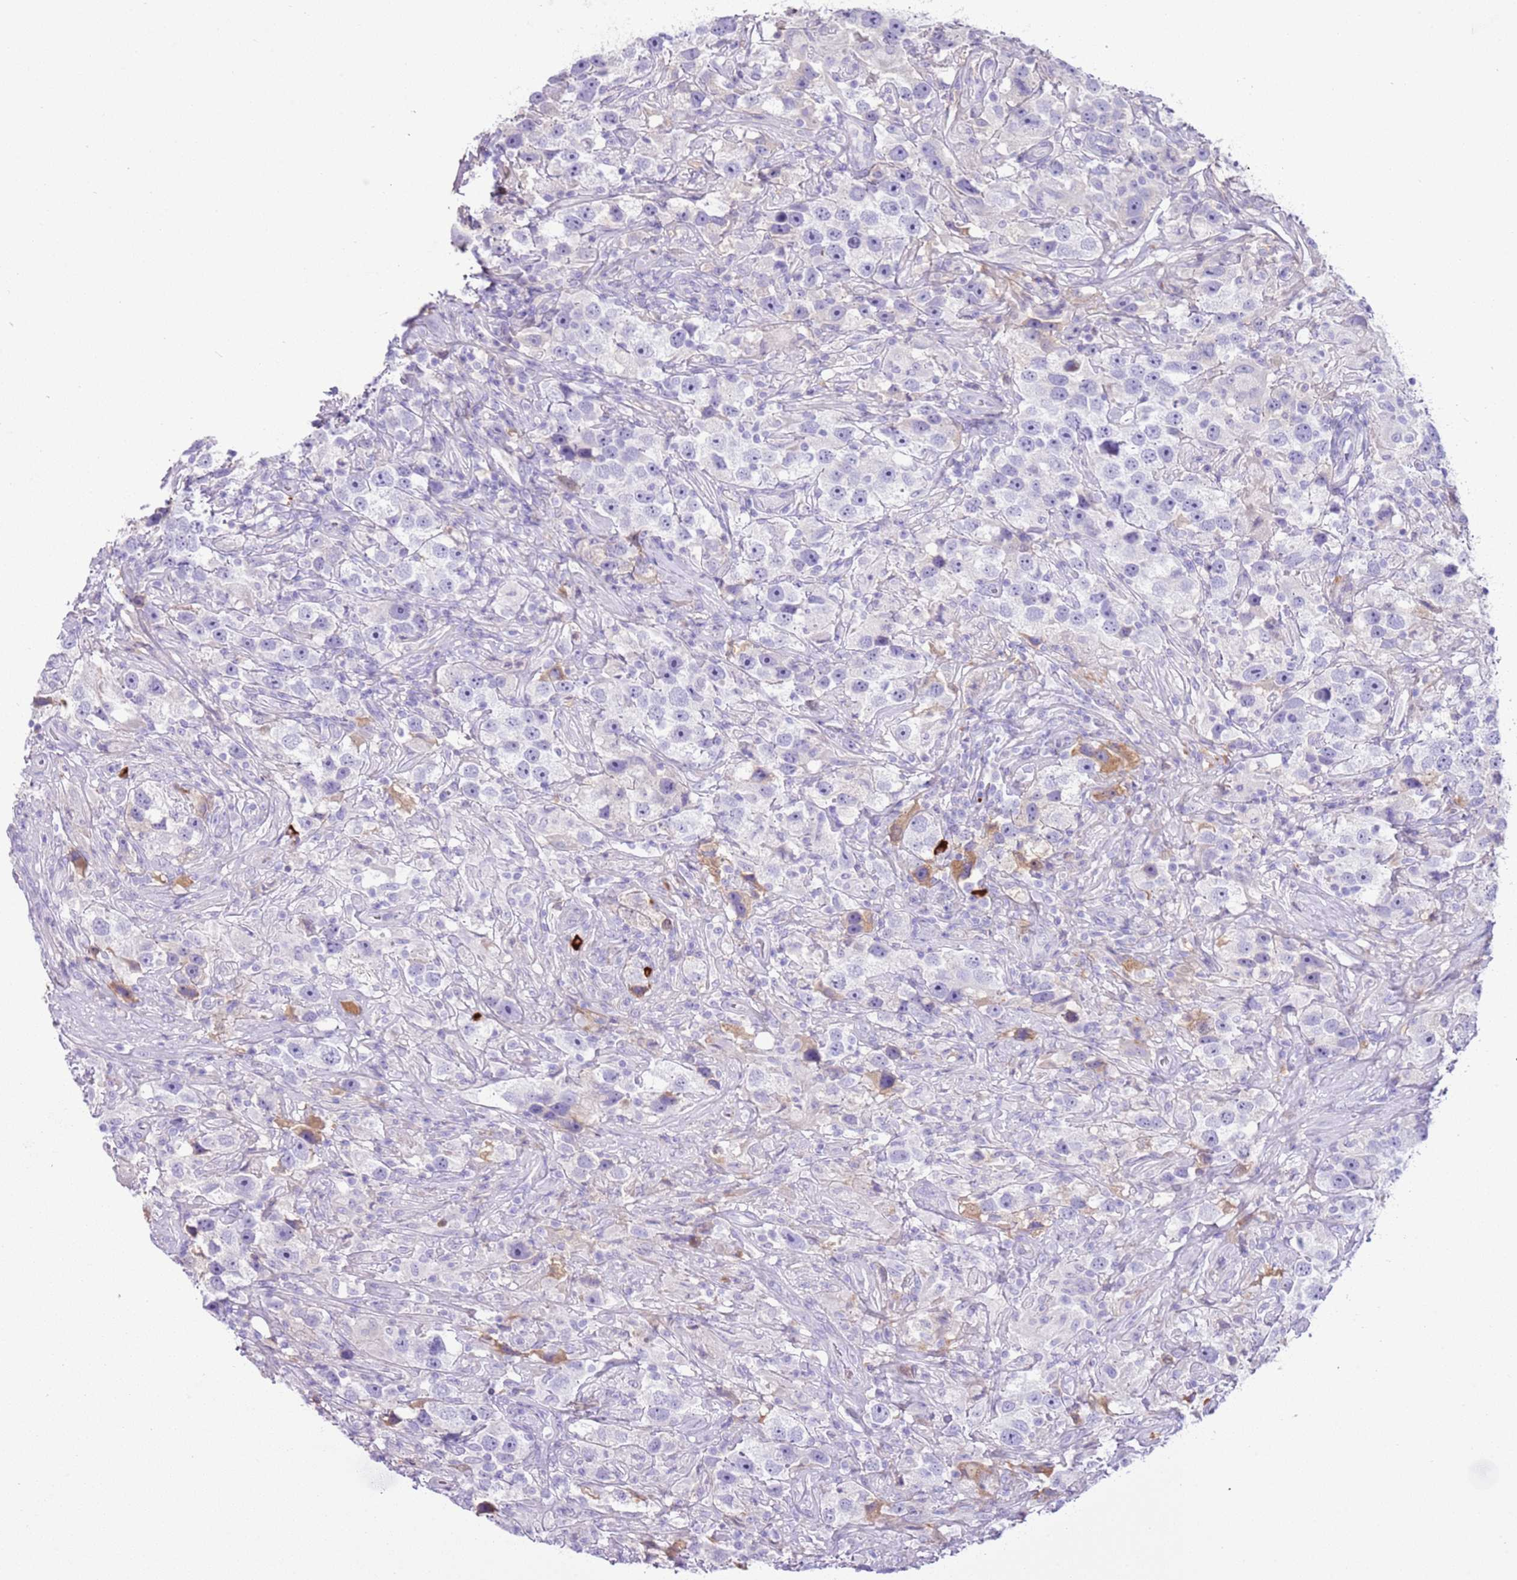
{"staining": {"intensity": "negative", "quantity": "none", "location": "none"}, "tissue": "testis cancer", "cell_type": "Tumor cells", "image_type": "cancer", "snomed": [{"axis": "morphology", "description": "Seminoma, NOS"}, {"axis": "topography", "description": "Testis"}], "caption": "Testis cancer (seminoma) stained for a protein using IHC displays no staining tumor cells.", "gene": "IGKV3D-11", "patient": {"sex": "male", "age": 49}}